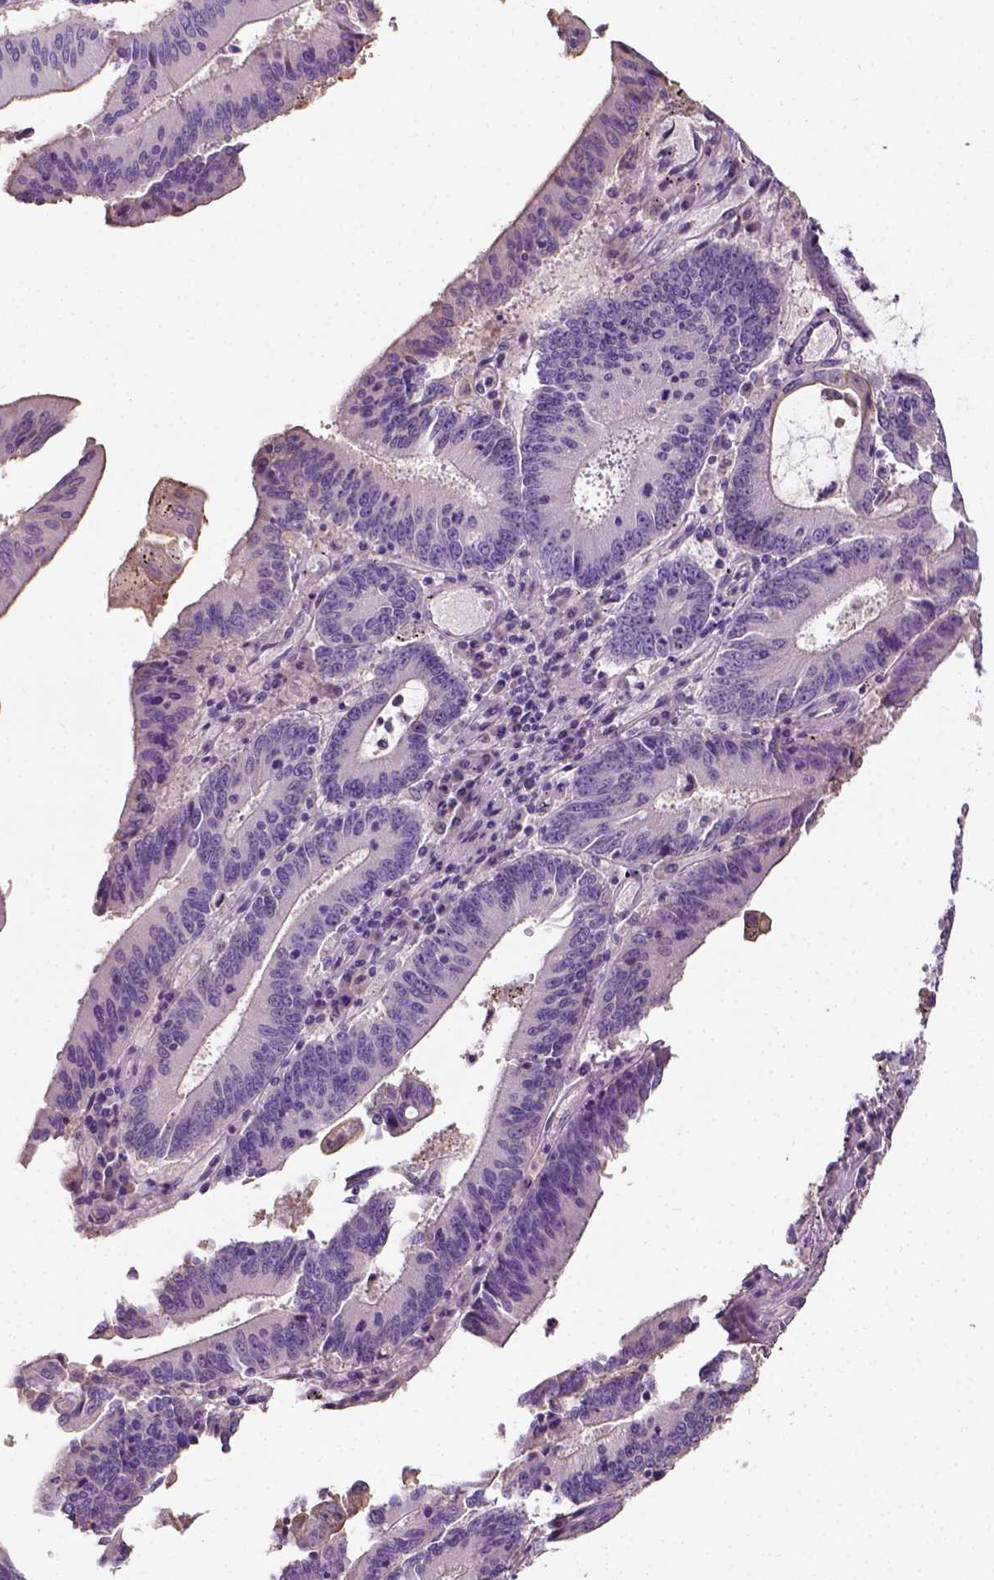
{"staining": {"intensity": "negative", "quantity": "none", "location": "none"}, "tissue": "stomach cancer", "cell_type": "Tumor cells", "image_type": "cancer", "snomed": [{"axis": "morphology", "description": "Adenocarcinoma, NOS"}, {"axis": "topography", "description": "Stomach, upper"}], "caption": "Immunohistochemistry (IHC) of human adenocarcinoma (stomach) shows no positivity in tumor cells.", "gene": "DHCR24", "patient": {"sex": "male", "age": 68}}